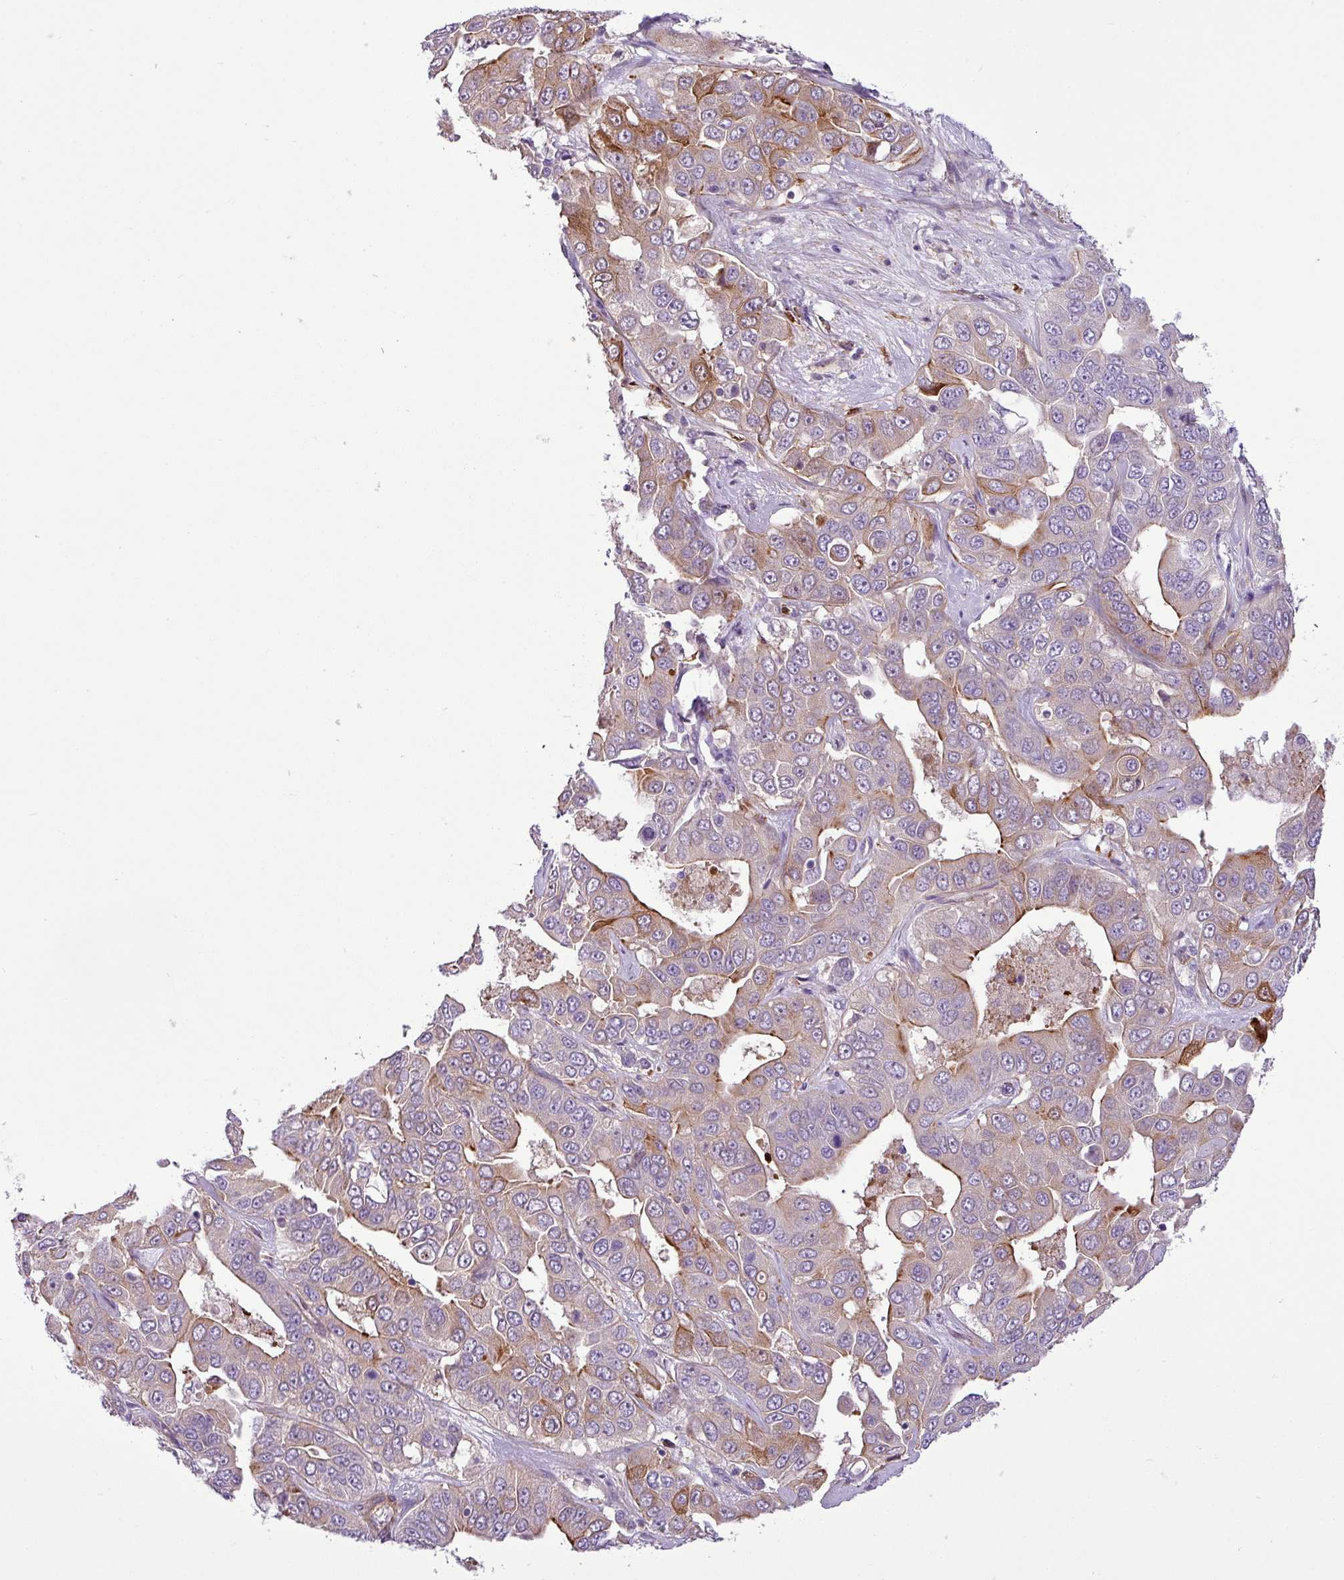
{"staining": {"intensity": "moderate", "quantity": "25%-75%", "location": "cytoplasmic/membranous"}, "tissue": "liver cancer", "cell_type": "Tumor cells", "image_type": "cancer", "snomed": [{"axis": "morphology", "description": "Cholangiocarcinoma"}, {"axis": "topography", "description": "Liver"}], "caption": "Cholangiocarcinoma (liver) was stained to show a protein in brown. There is medium levels of moderate cytoplasmic/membranous staining in approximately 25%-75% of tumor cells.", "gene": "NBEAL2", "patient": {"sex": "female", "age": 52}}